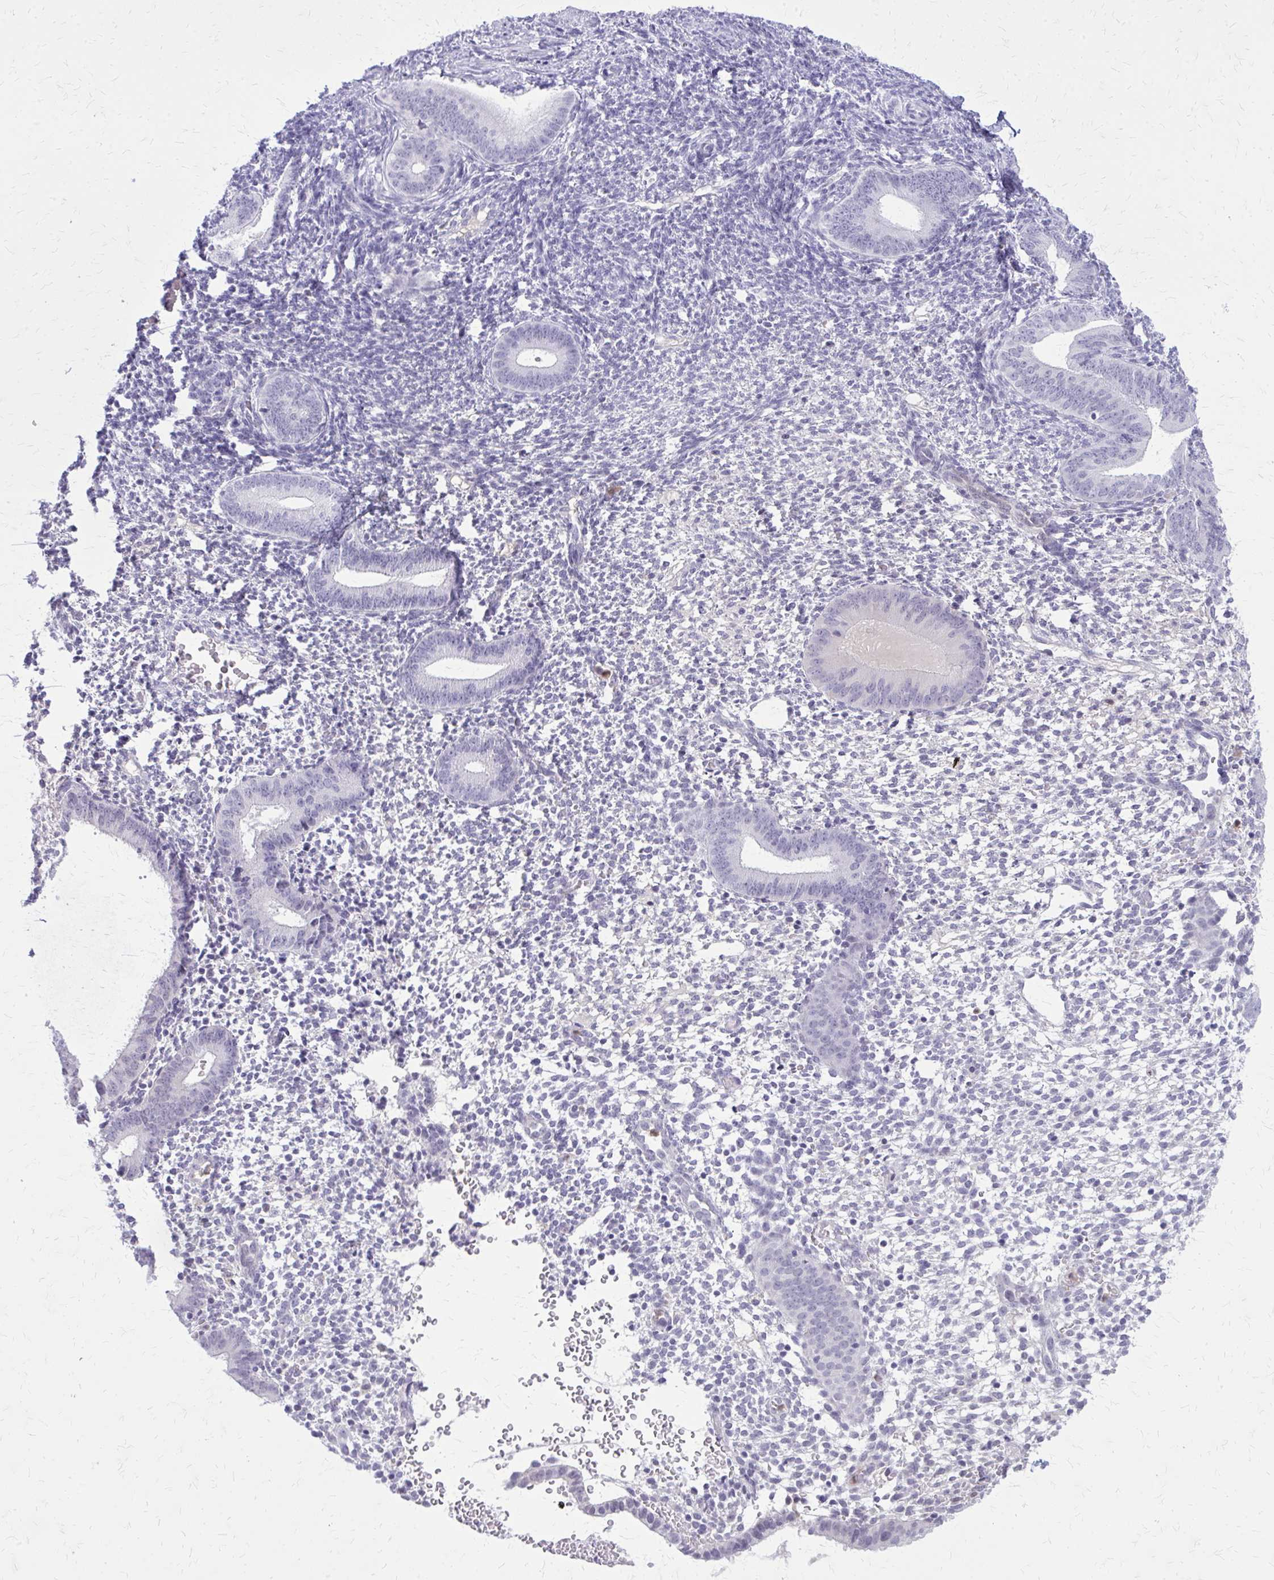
{"staining": {"intensity": "negative", "quantity": "none", "location": "none"}, "tissue": "endometrium", "cell_type": "Cells in endometrial stroma", "image_type": "normal", "snomed": [{"axis": "morphology", "description": "Normal tissue, NOS"}, {"axis": "topography", "description": "Endometrium"}], "caption": "Image shows no protein expression in cells in endometrial stroma of normal endometrium. Nuclei are stained in blue.", "gene": "GLRX", "patient": {"sex": "female", "age": 40}}